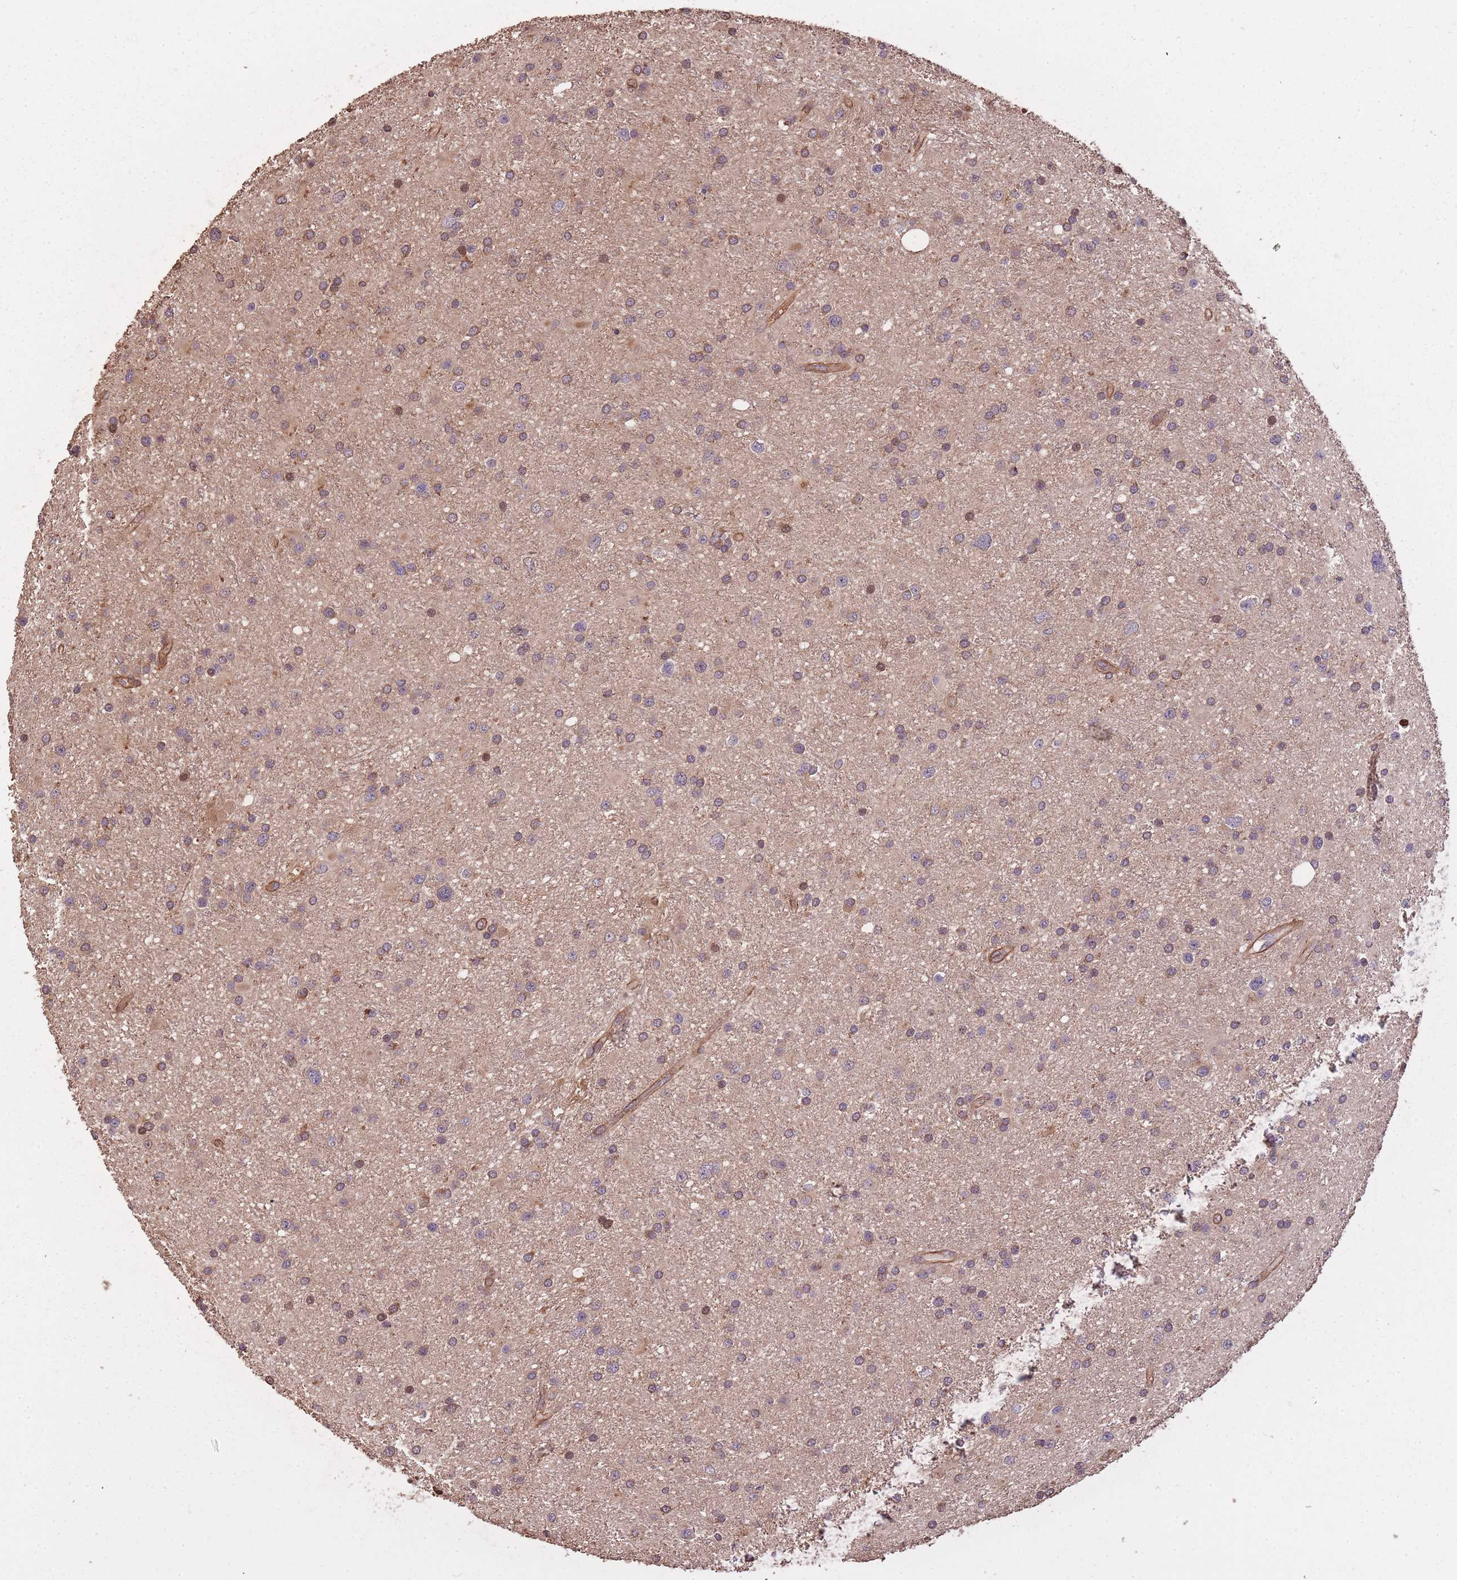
{"staining": {"intensity": "moderate", "quantity": "<25%", "location": "cytoplasmic/membranous,nuclear"}, "tissue": "glioma", "cell_type": "Tumor cells", "image_type": "cancer", "snomed": [{"axis": "morphology", "description": "Glioma, malignant, Low grade"}, {"axis": "topography", "description": "Brain"}], "caption": "Immunohistochemical staining of malignant low-grade glioma reveals moderate cytoplasmic/membranous and nuclear protein staining in about <25% of tumor cells.", "gene": "ARMH3", "patient": {"sex": "female", "age": 32}}